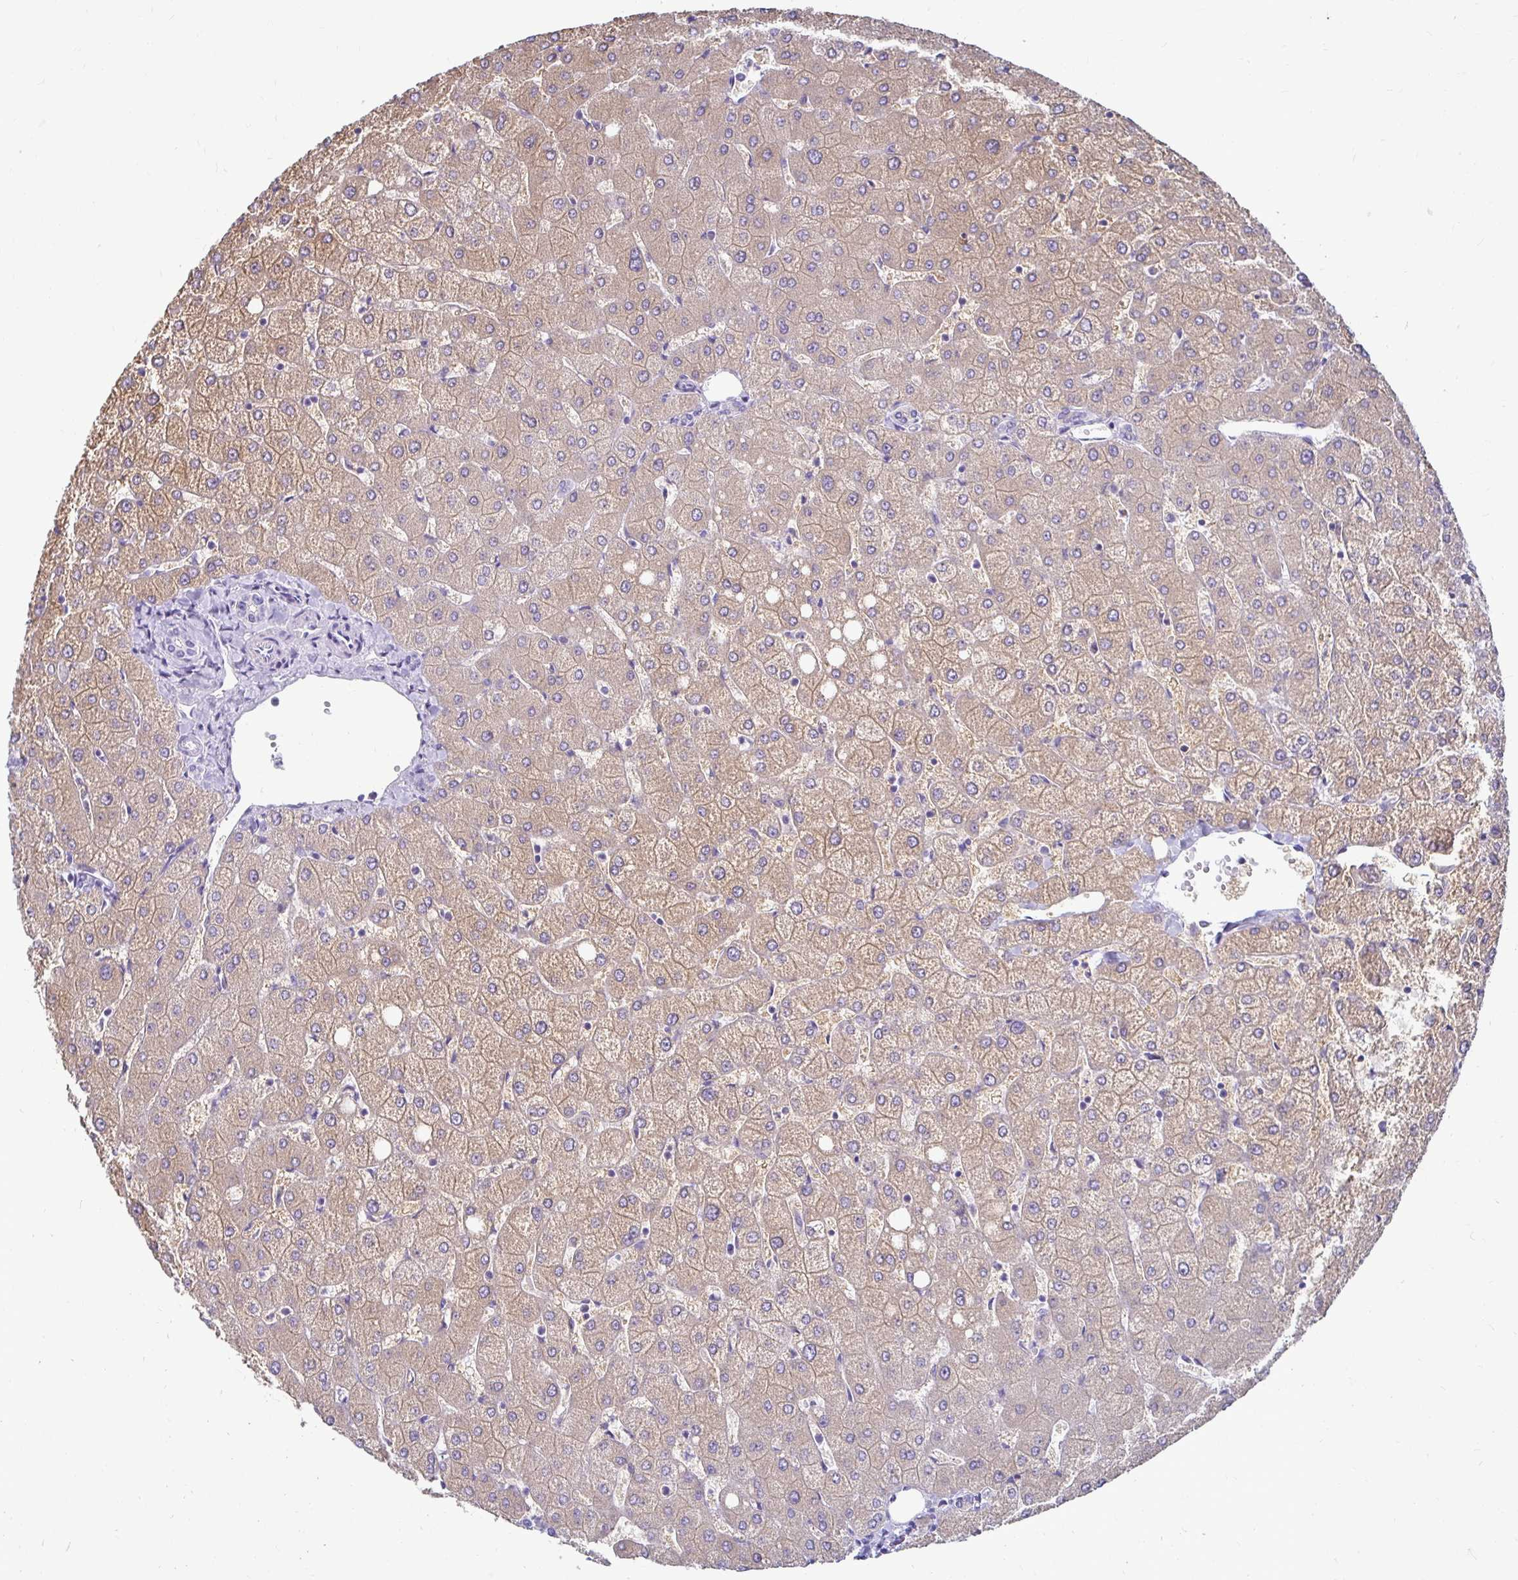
{"staining": {"intensity": "negative", "quantity": "none", "location": "none"}, "tissue": "liver", "cell_type": "Cholangiocytes", "image_type": "normal", "snomed": [{"axis": "morphology", "description": "Normal tissue, NOS"}, {"axis": "topography", "description": "Liver"}], "caption": "DAB (3,3'-diaminobenzidine) immunohistochemical staining of normal liver exhibits no significant positivity in cholangiocytes.", "gene": "CST6", "patient": {"sex": "female", "age": 54}}